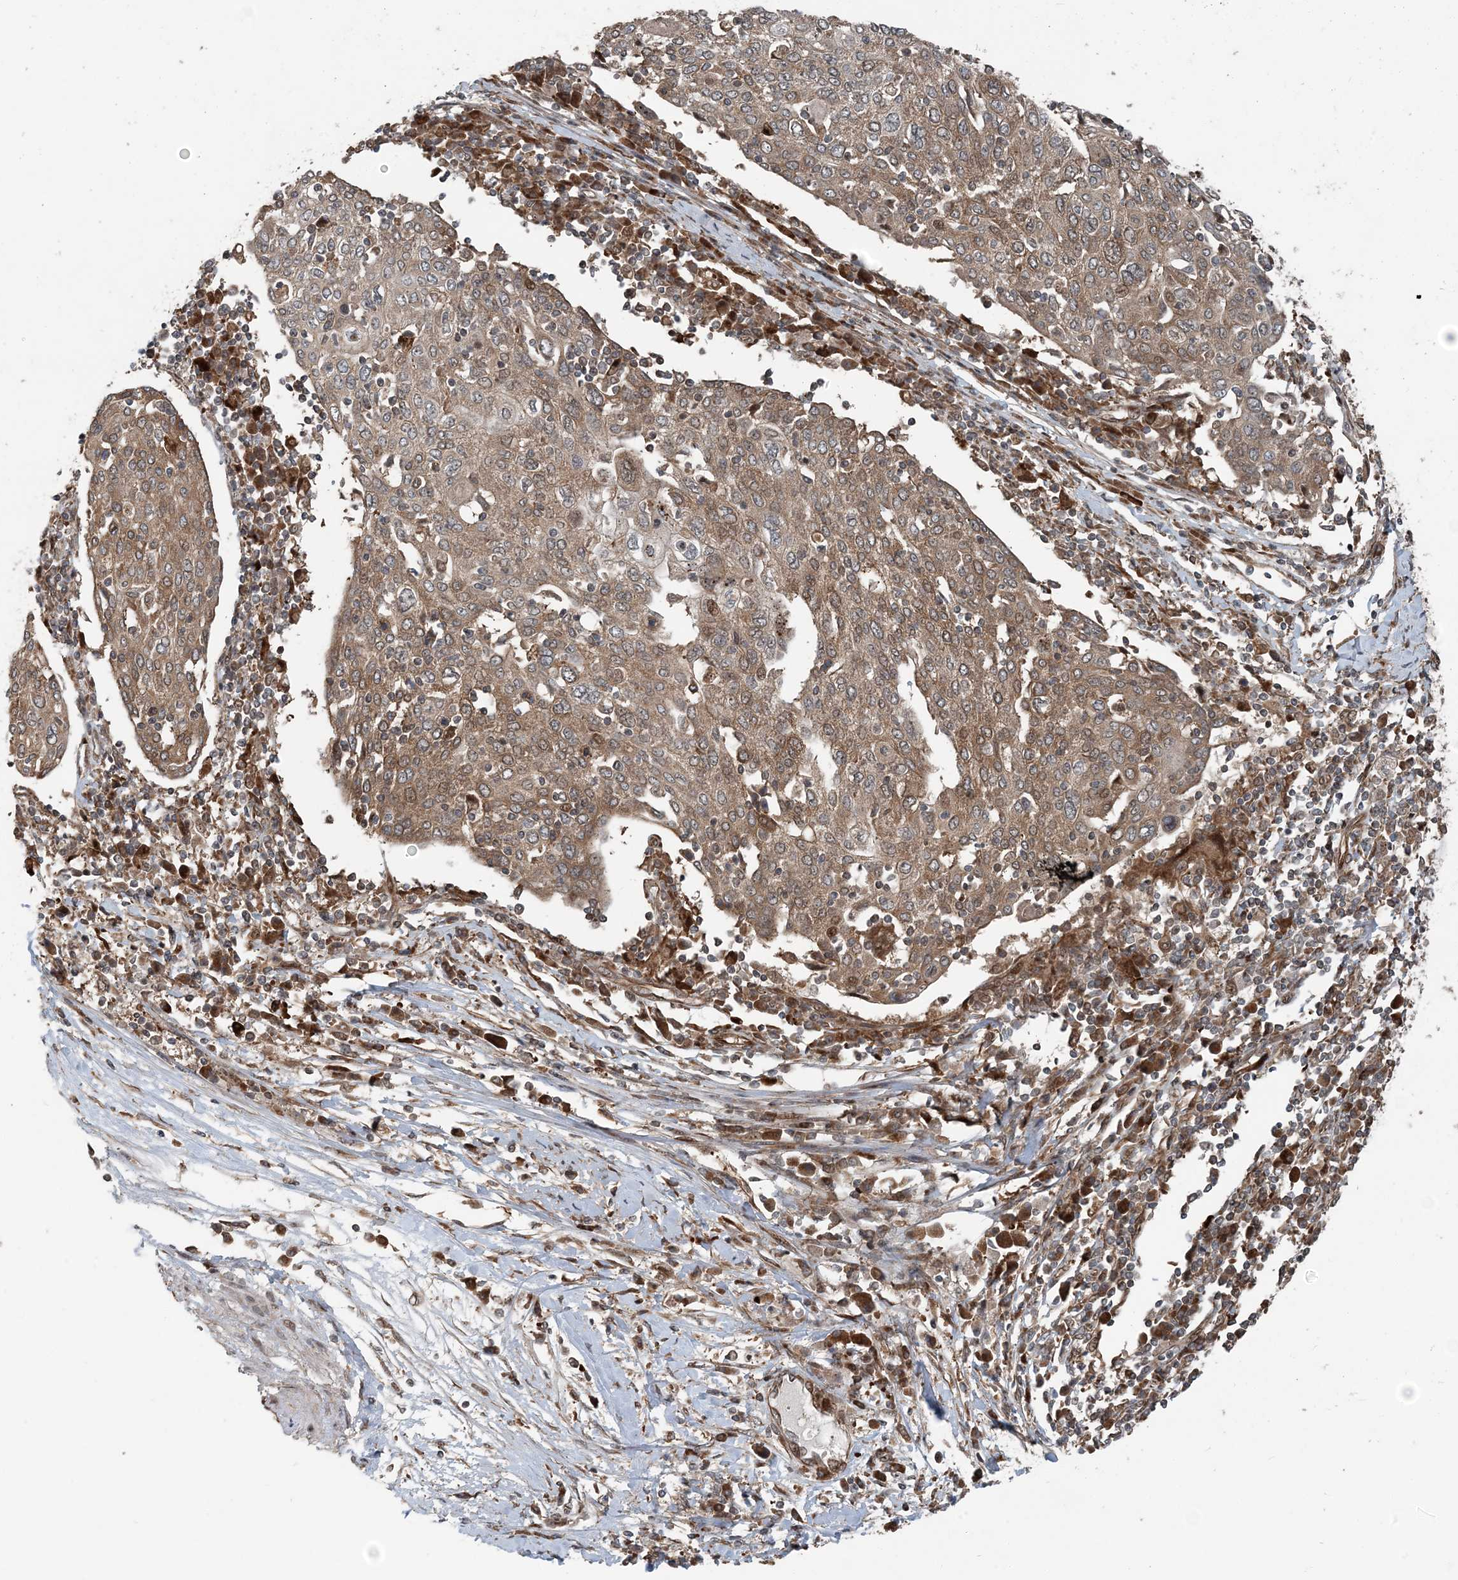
{"staining": {"intensity": "moderate", "quantity": ">75%", "location": "cytoplasmic/membranous"}, "tissue": "cervical cancer", "cell_type": "Tumor cells", "image_type": "cancer", "snomed": [{"axis": "morphology", "description": "Squamous cell carcinoma, NOS"}, {"axis": "topography", "description": "Cervix"}], "caption": "Cervical cancer (squamous cell carcinoma) stained for a protein (brown) shows moderate cytoplasmic/membranous positive staining in approximately >75% of tumor cells.", "gene": "EDEM2", "patient": {"sex": "female", "age": 40}}